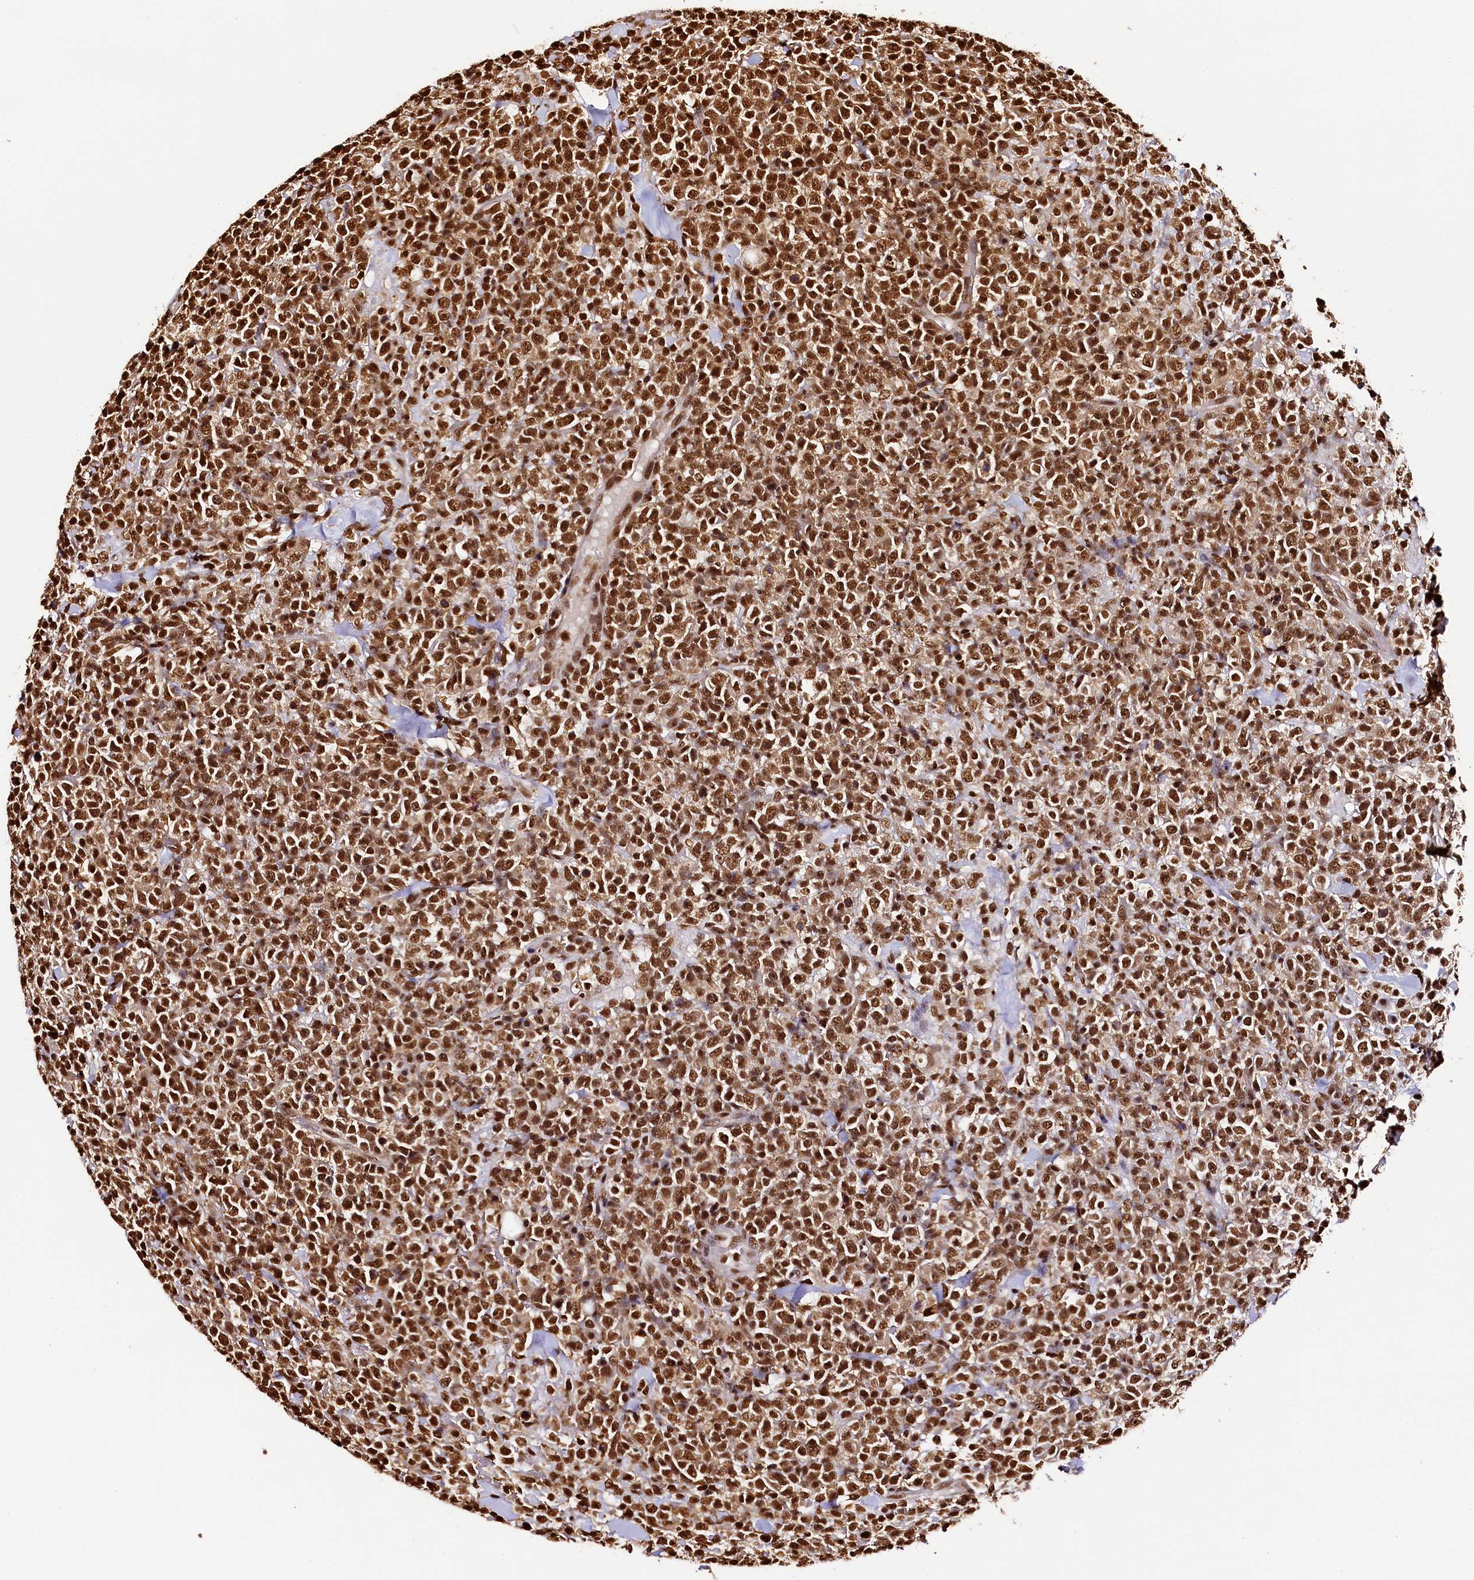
{"staining": {"intensity": "strong", "quantity": ">75%", "location": "nuclear"}, "tissue": "lymphoma", "cell_type": "Tumor cells", "image_type": "cancer", "snomed": [{"axis": "morphology", "description": "Malignant lymphoma, non-Hodgkin's type, High grade"}, {"axis": "topography", "description": "Colon"}], "caption": "Protein expression analysis of human malignant lymphoma, non-Hodgkin's type (high-grade) reveals strong nuclear staining in about >75% of tumor cells.", "gene": "SNRPD2", "patient": {"sex": "female", "age": 53}}